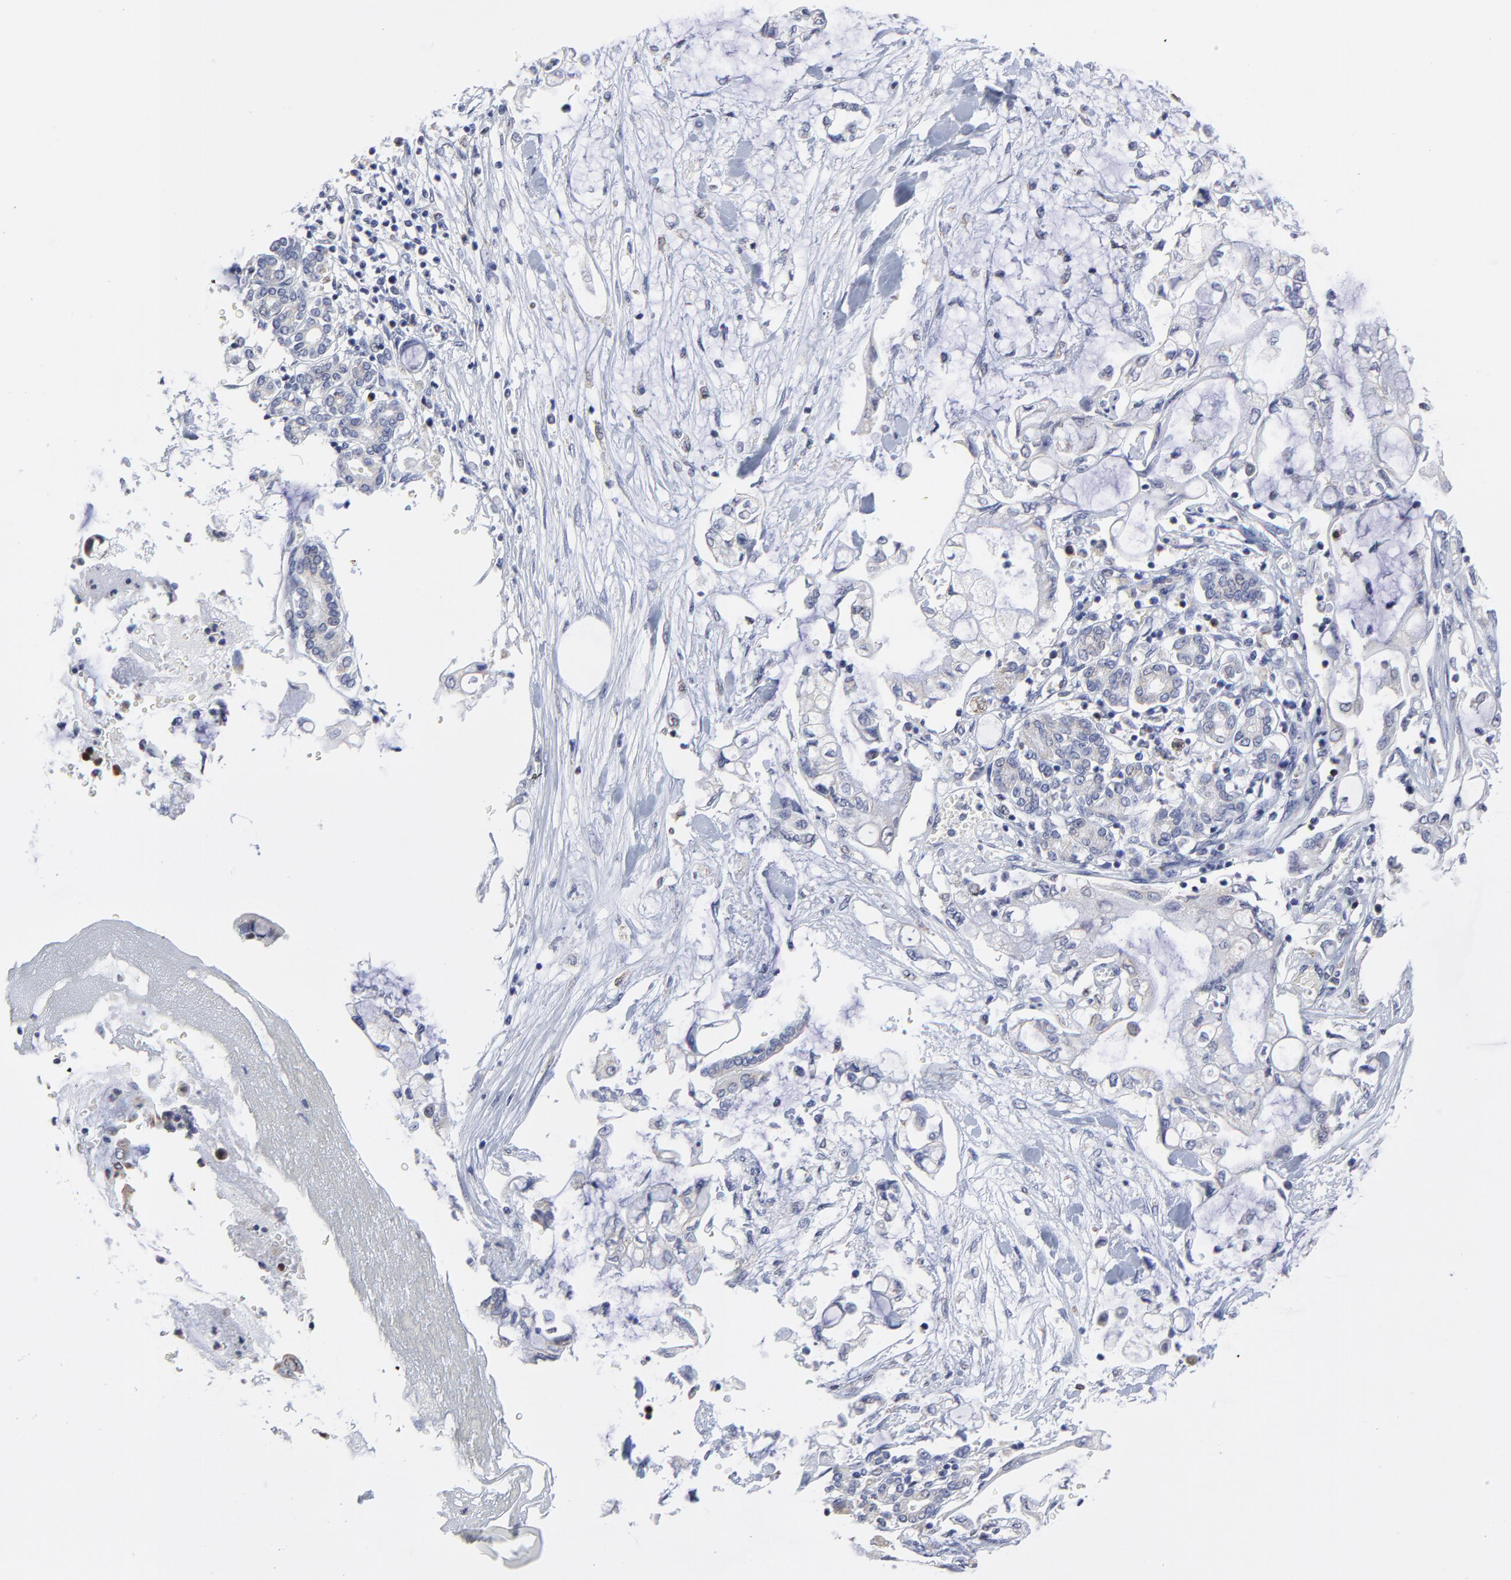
{"staining": {"intensity": "negative", "quantity": "none", "location": "none"}, "tissue": "pancreatic cancer", "cell_type": "Tumor cells", "image_type": "cancer", "snomed": [{"axis": "morphology", "description": "Adenocarcinoma, NOS"}, {"axis": "topography", "description": "Pancreas"}], "caption": "This image is of pancreatic adenocarcinoma stained with immunohistochemistry to label a protein in brown with the nuclei are counter-stained blue. There is no expression in tumor cells. The staining is performed using DAB (3,3'-diaminobenzidine) brown chromogen with nuclei counter-stained in using hematoxylin.", "gene": "NCAPH", "patient": {"sex": "female", "age": 70}}